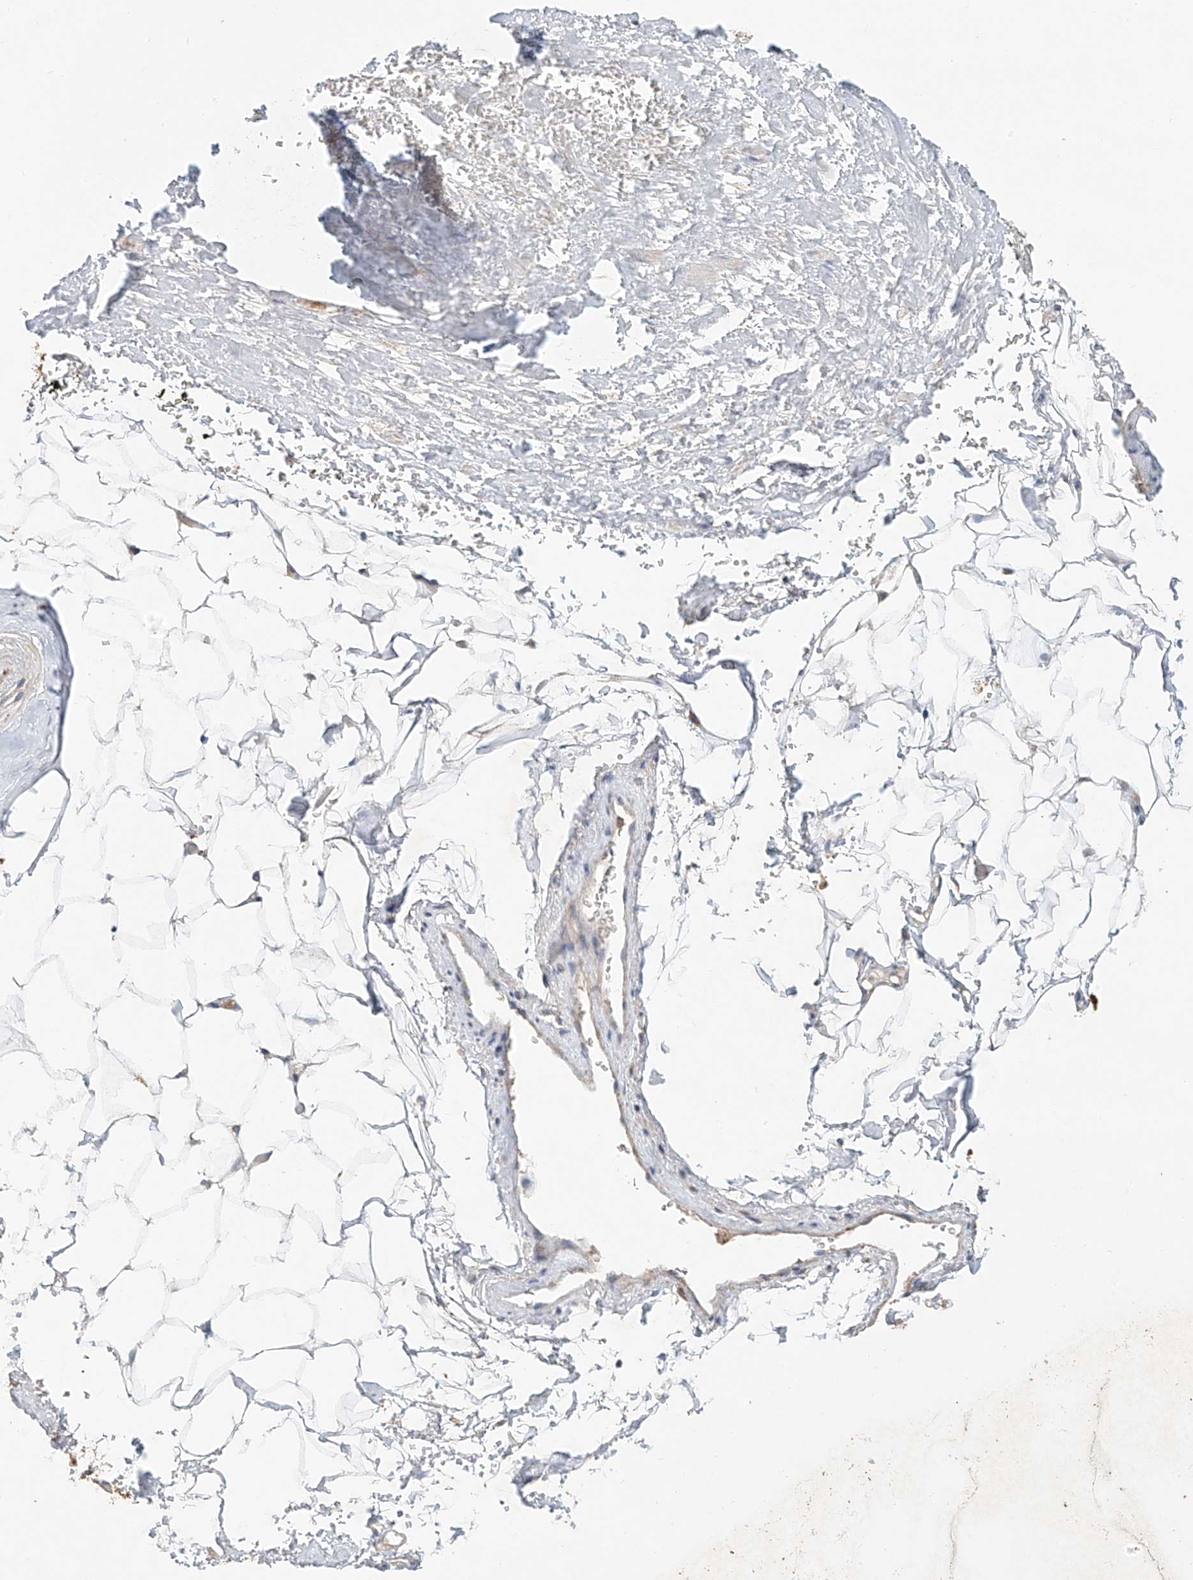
{"staining": {"intensity": "negative", "quantity": "none", "location": "none"}, "tissue": "adipose tissue", "cell_type": "Adipocytes", "image_type": "normal", "snomed": [{"axis": "morphology", "description": "Normal tissue, NOS"}, {"axis": "morphology", "description": "Adenocarcinoma, Low grade"}, {"axis": "topography", "description": "Prostate"}, {"axis": "topography", "description": "Peripheral nerve tissue"}], "caption": "Immunohistochemistry (IHC) histopathology image of benign adipose tissue stained for a protein (brown), which reveals no staining in adipocytes. Nuclei are stained in blue.", "gene": "SYTL3", "patient": {"sex": "male", "age": 63}}